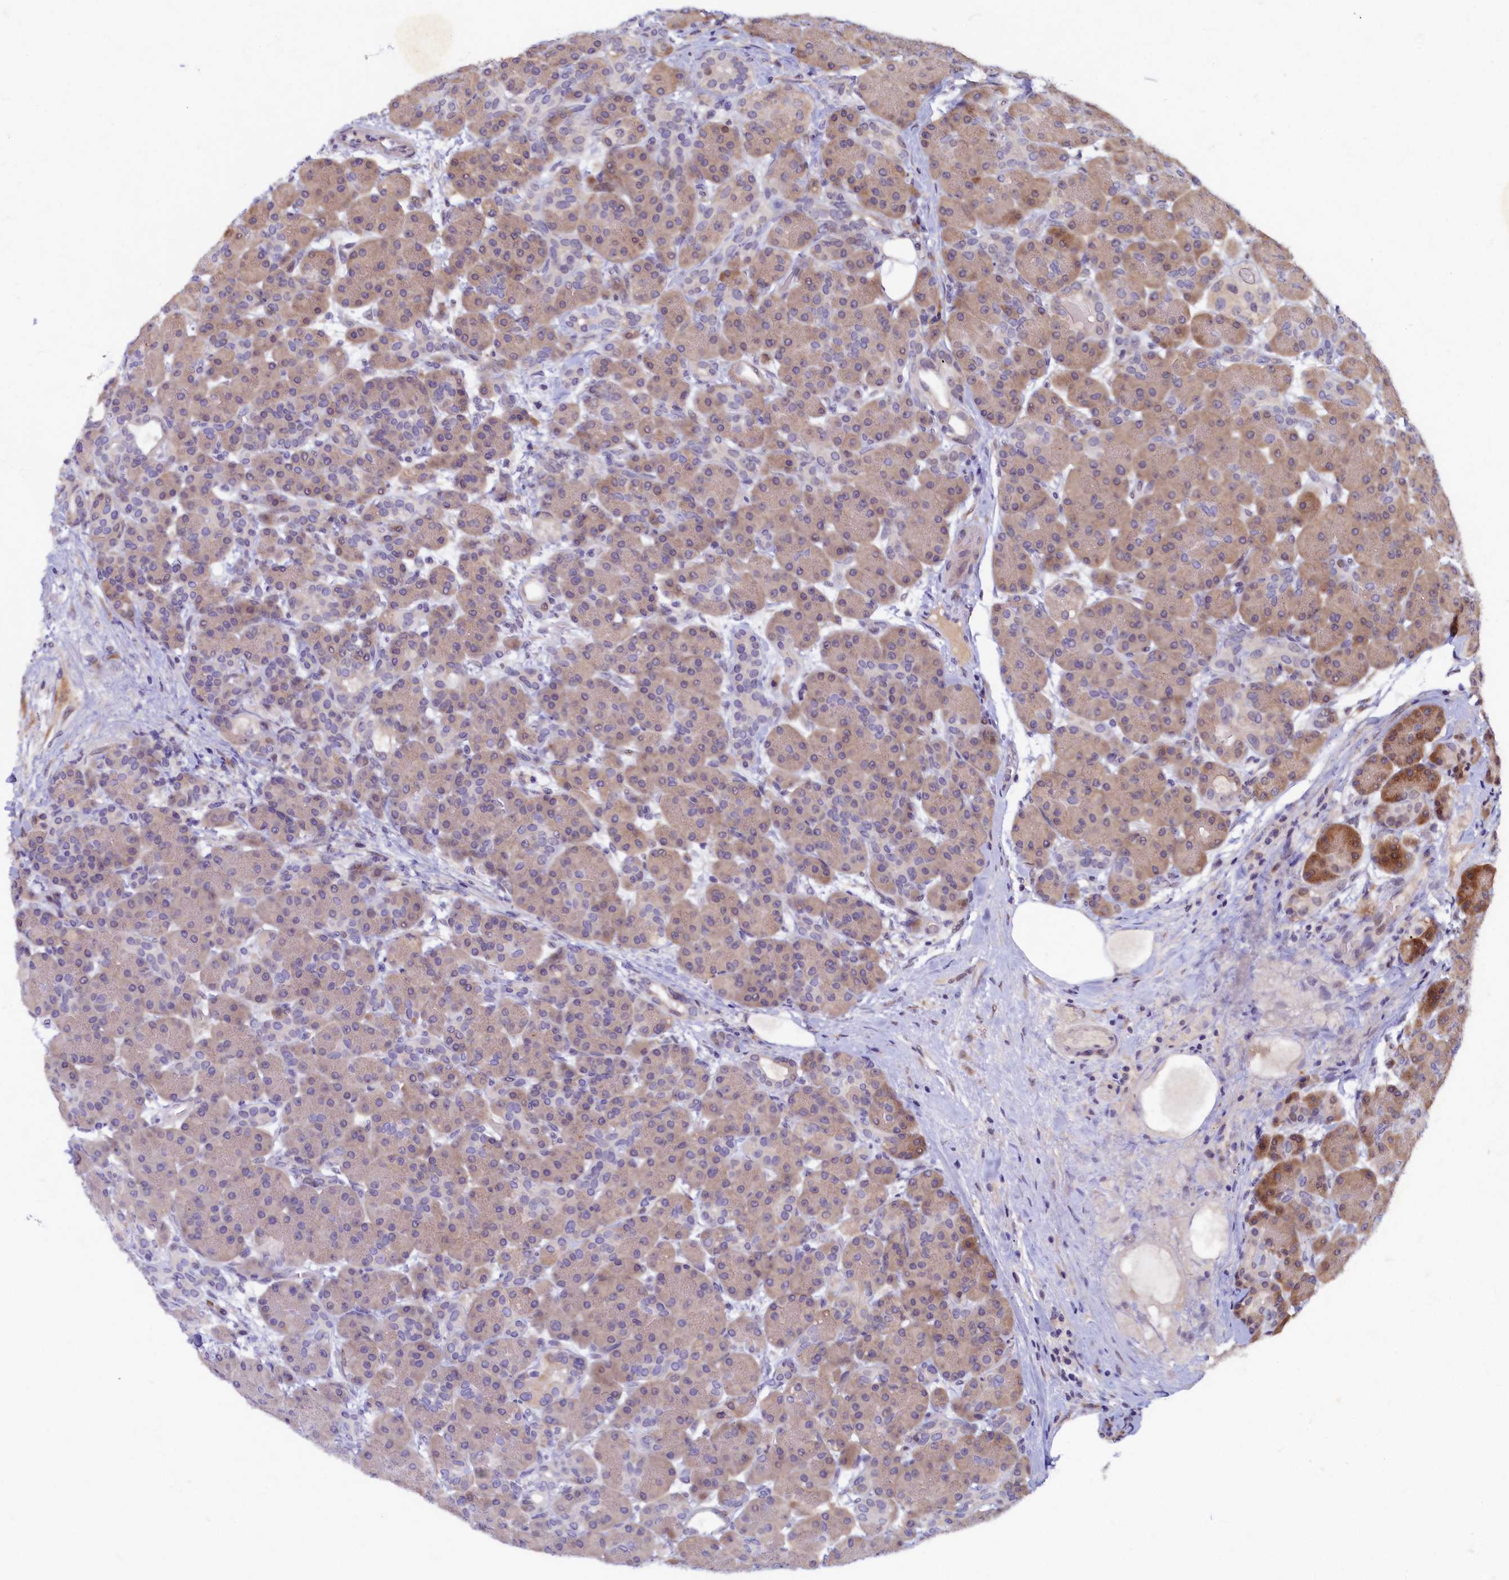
{"staining": {"intensity": "moderate", "quantity": "25%-75%", "location": "cytoplasmic/membranous"}, "tissue": "pancreas", "cell_type": "Exocrine glandular cells", "image_type": "normal", "snomed": [{"axis": "morphology", "description": "Normal tissue, NOS"}, {"axis": "topography", "description": "Pancreas"}], "caption": "Exocrine glandular cells show moderate cytoplasmic/membranous staining in approximately 25%-75% of cells in normal pancreas. The staining was performed using DAB to visualize the protein expression in brown, while the nuclei were stained in blue with hematoxylin (Magnification: 20x).", "gene": "LATS2", "patient": {"sex": "male", "age": 63}}